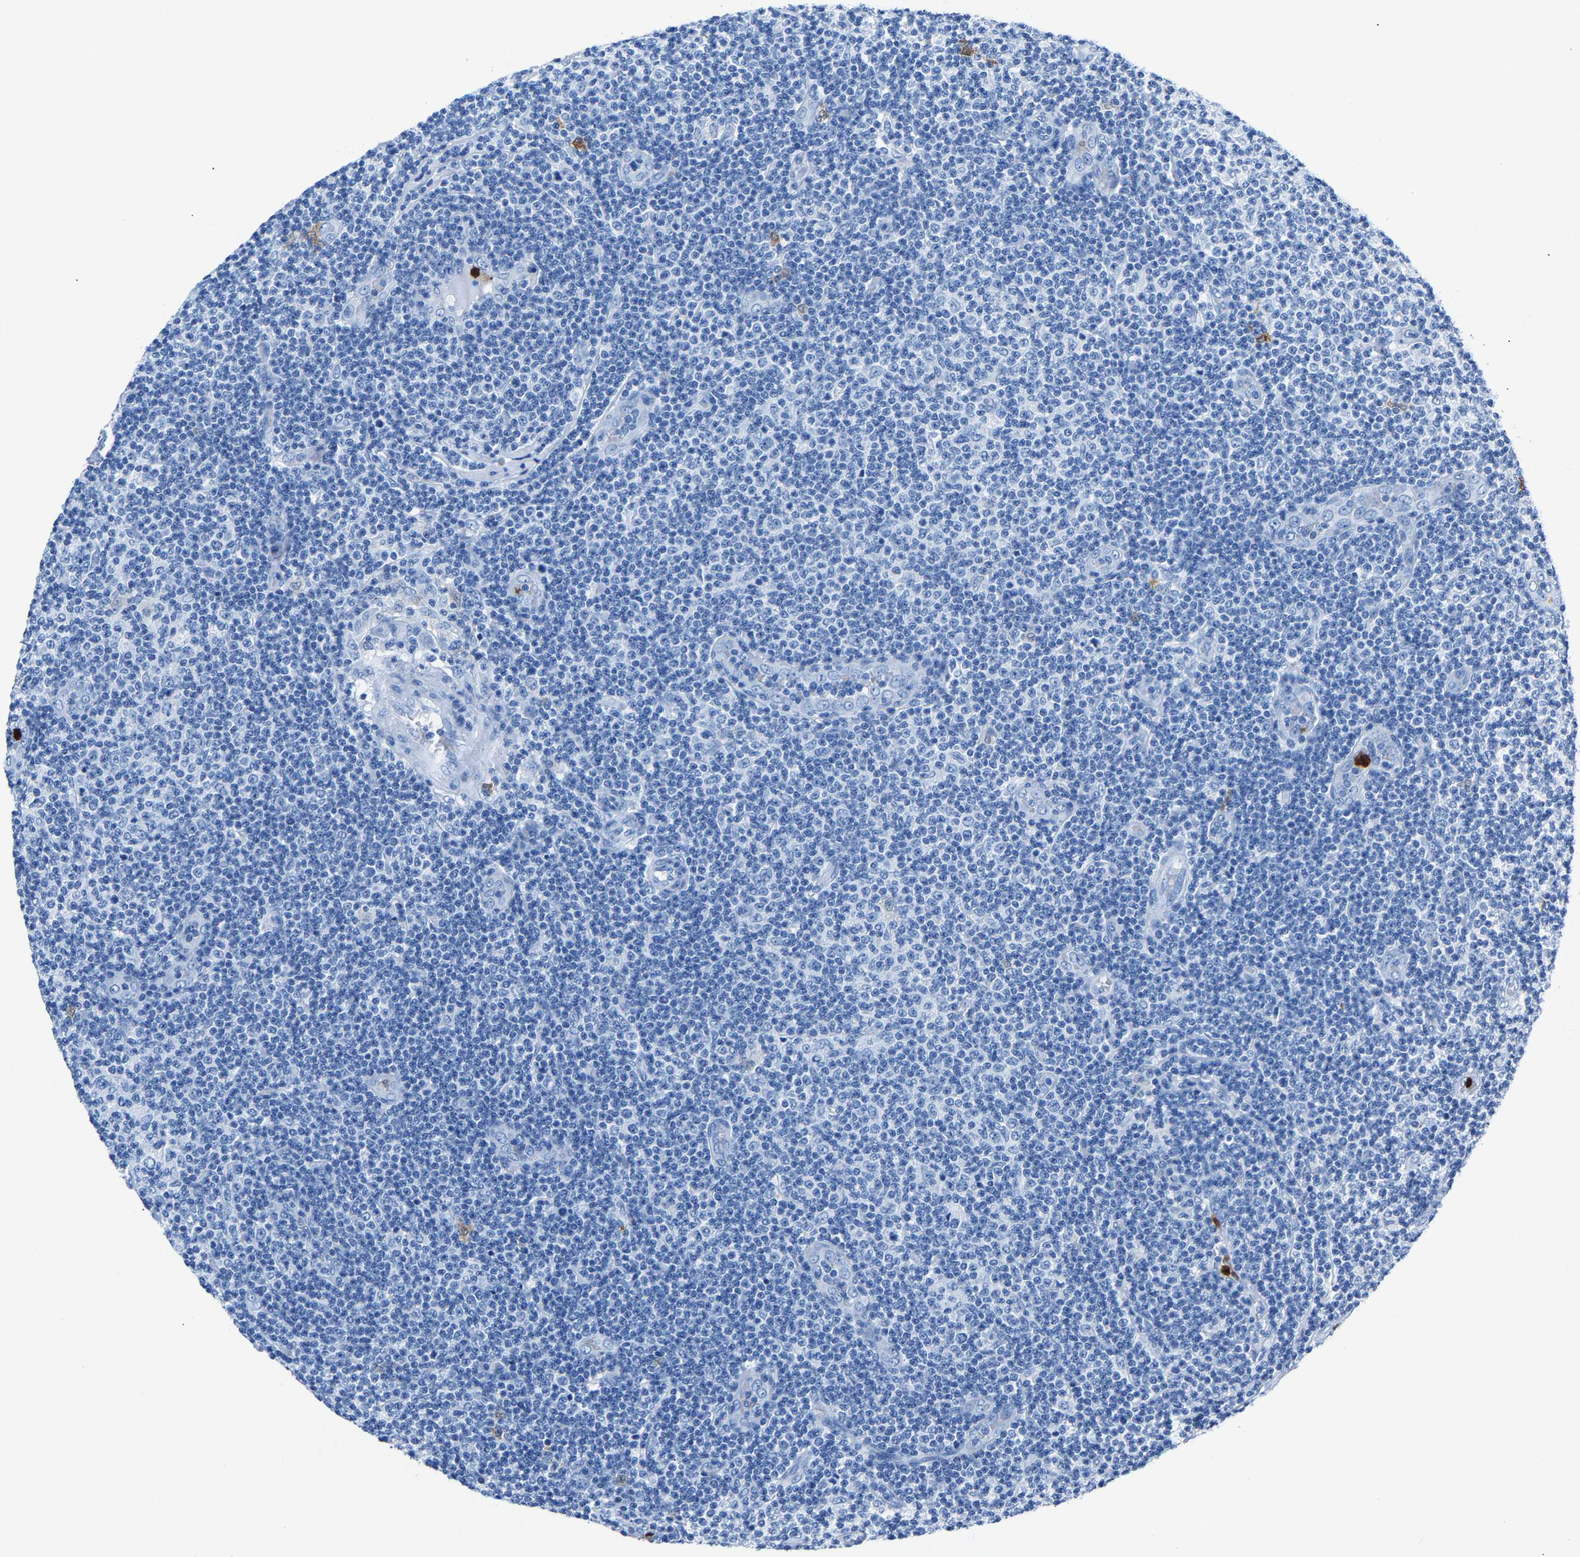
{"staining": {"intensity": "negative", "quantity": "none", "location": "none"}, "tissue": "lymphoma", "cell_type": "Tumor cells", "image_type": "cancer", "snomed": [{"axis": "morphology", "description": "Malignant lymphoma, non-Hodgkin's type, Low grade"}, {"axis": "topography", "description": "Lymph node"}], "caption": "IHC histopathology image of lymphoma stained for a protein (brown), which reveals no positivity in tumor cells.", "gene": "S100P", "patient": {"sex": "male", "age": 83}}